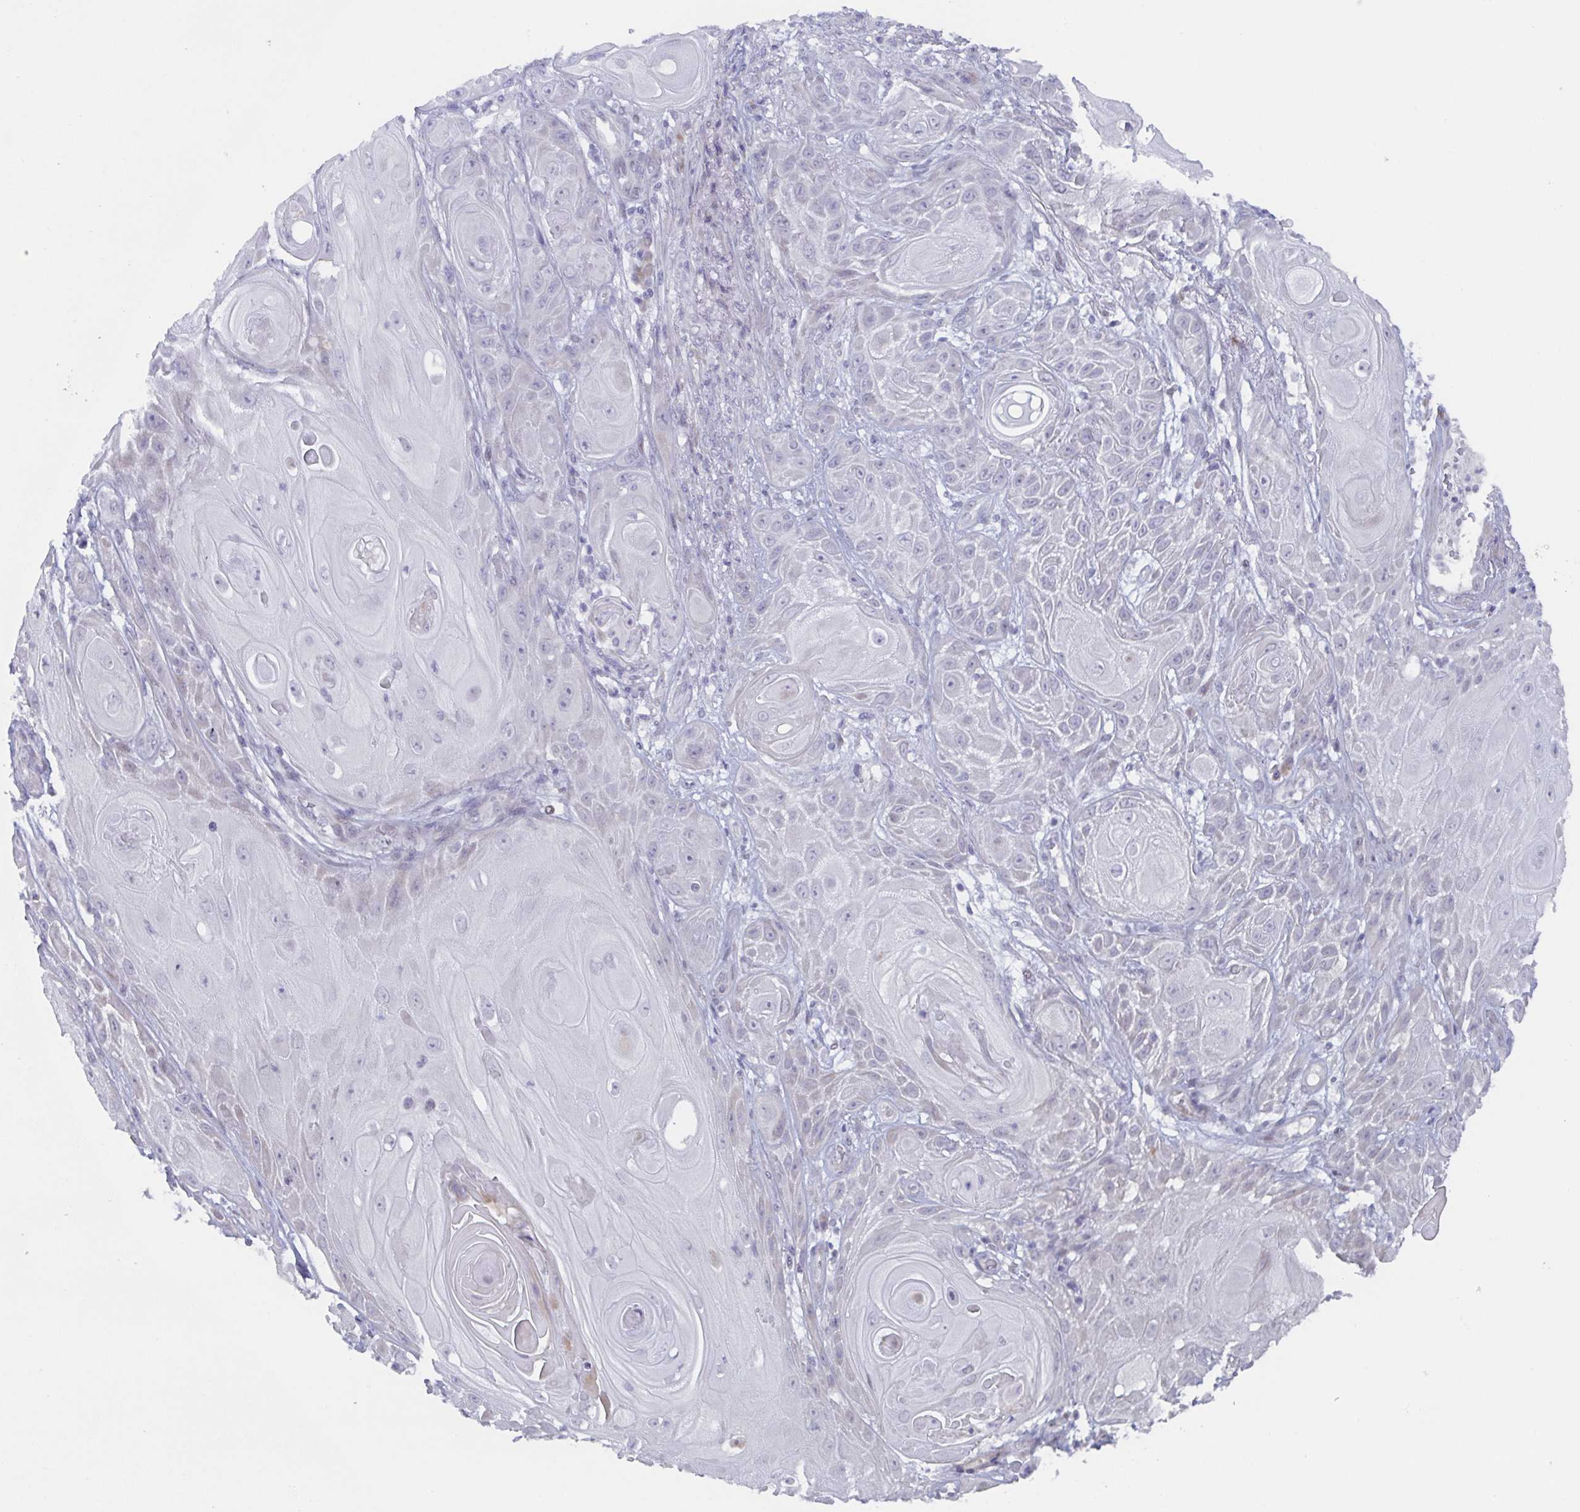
{"staining": {"intensity": "negative", "quantity": "none", "location": "none"}, "tissue": "skin cancer", "cell_type": "Tumor cells", "image_type": "cancer", "snomed": [{"axis": "morphology", "description": "Squamous cell carcinoma, NOS"}, {"axis": "topography", "description": "Skin"}], "caption": "DAB (3,3'-diaminobenzidine) immunohistochemical staining of skin squamous cell carcinoma exhibits no significant expression in tumor cells.", "gene": "POU2F3", "patient": {"sex": "male", "age": 62}}